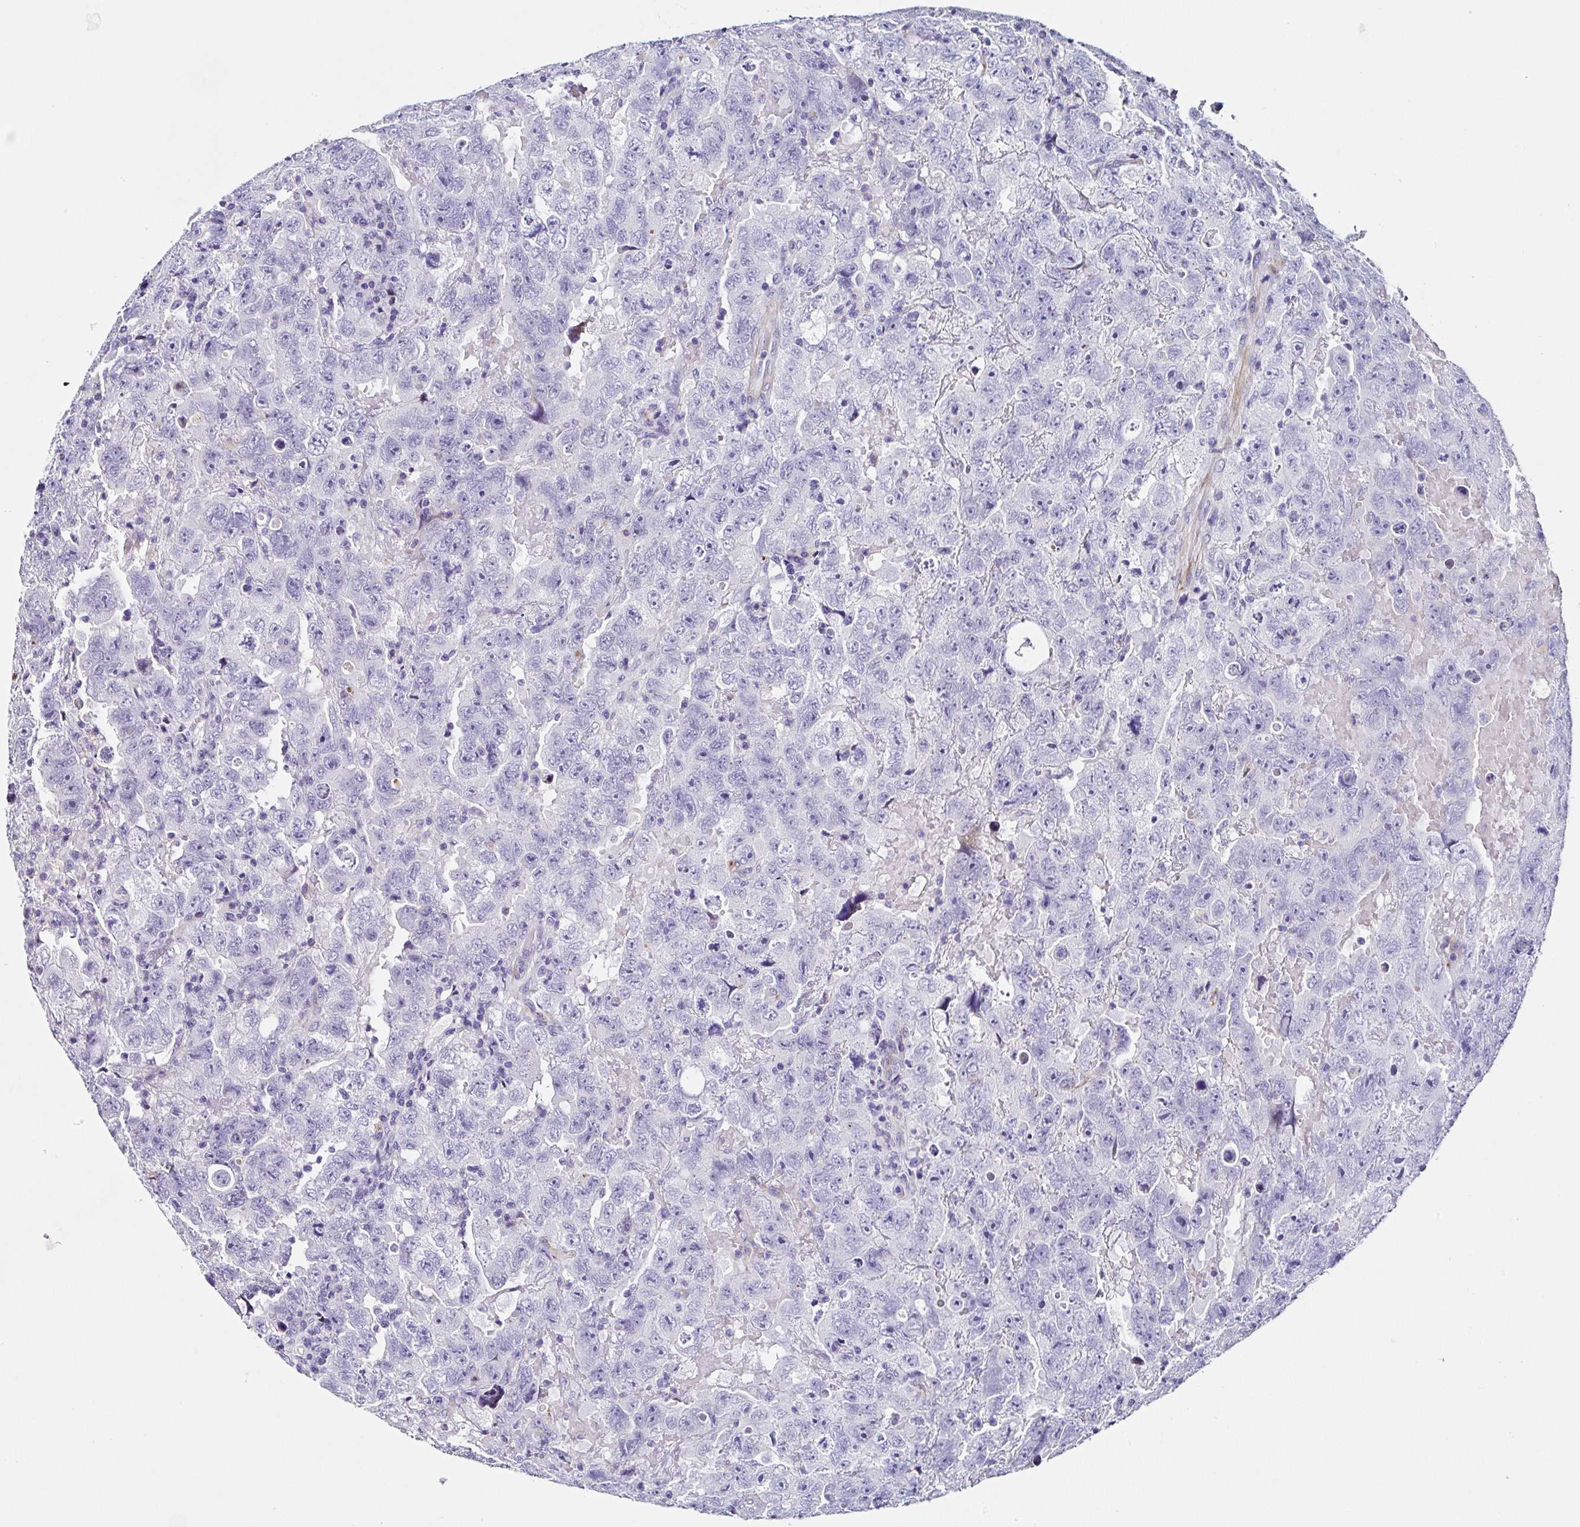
{"staining": {"intensity": "negative", "quantity": "none", "location": "none"}, "tissue": "testis cancer", "cell_type": "Tumor cells", "image_type": "cancer", "snomed": [{"axis": "morphology", "description": "Carcinoma, Embryonal, NOS"}, {"axis": "topography", "description": "Testis"}], "caption": "Tumor cells are negative for brown protein staining in embryonal carcinoma (testis). (DAB immunohistochemistry (IHC) visualized using brightfield microscopy, high magnification).", "gene": "TMPRSS11E", "patient": {"sex": "male", "age": 45}}